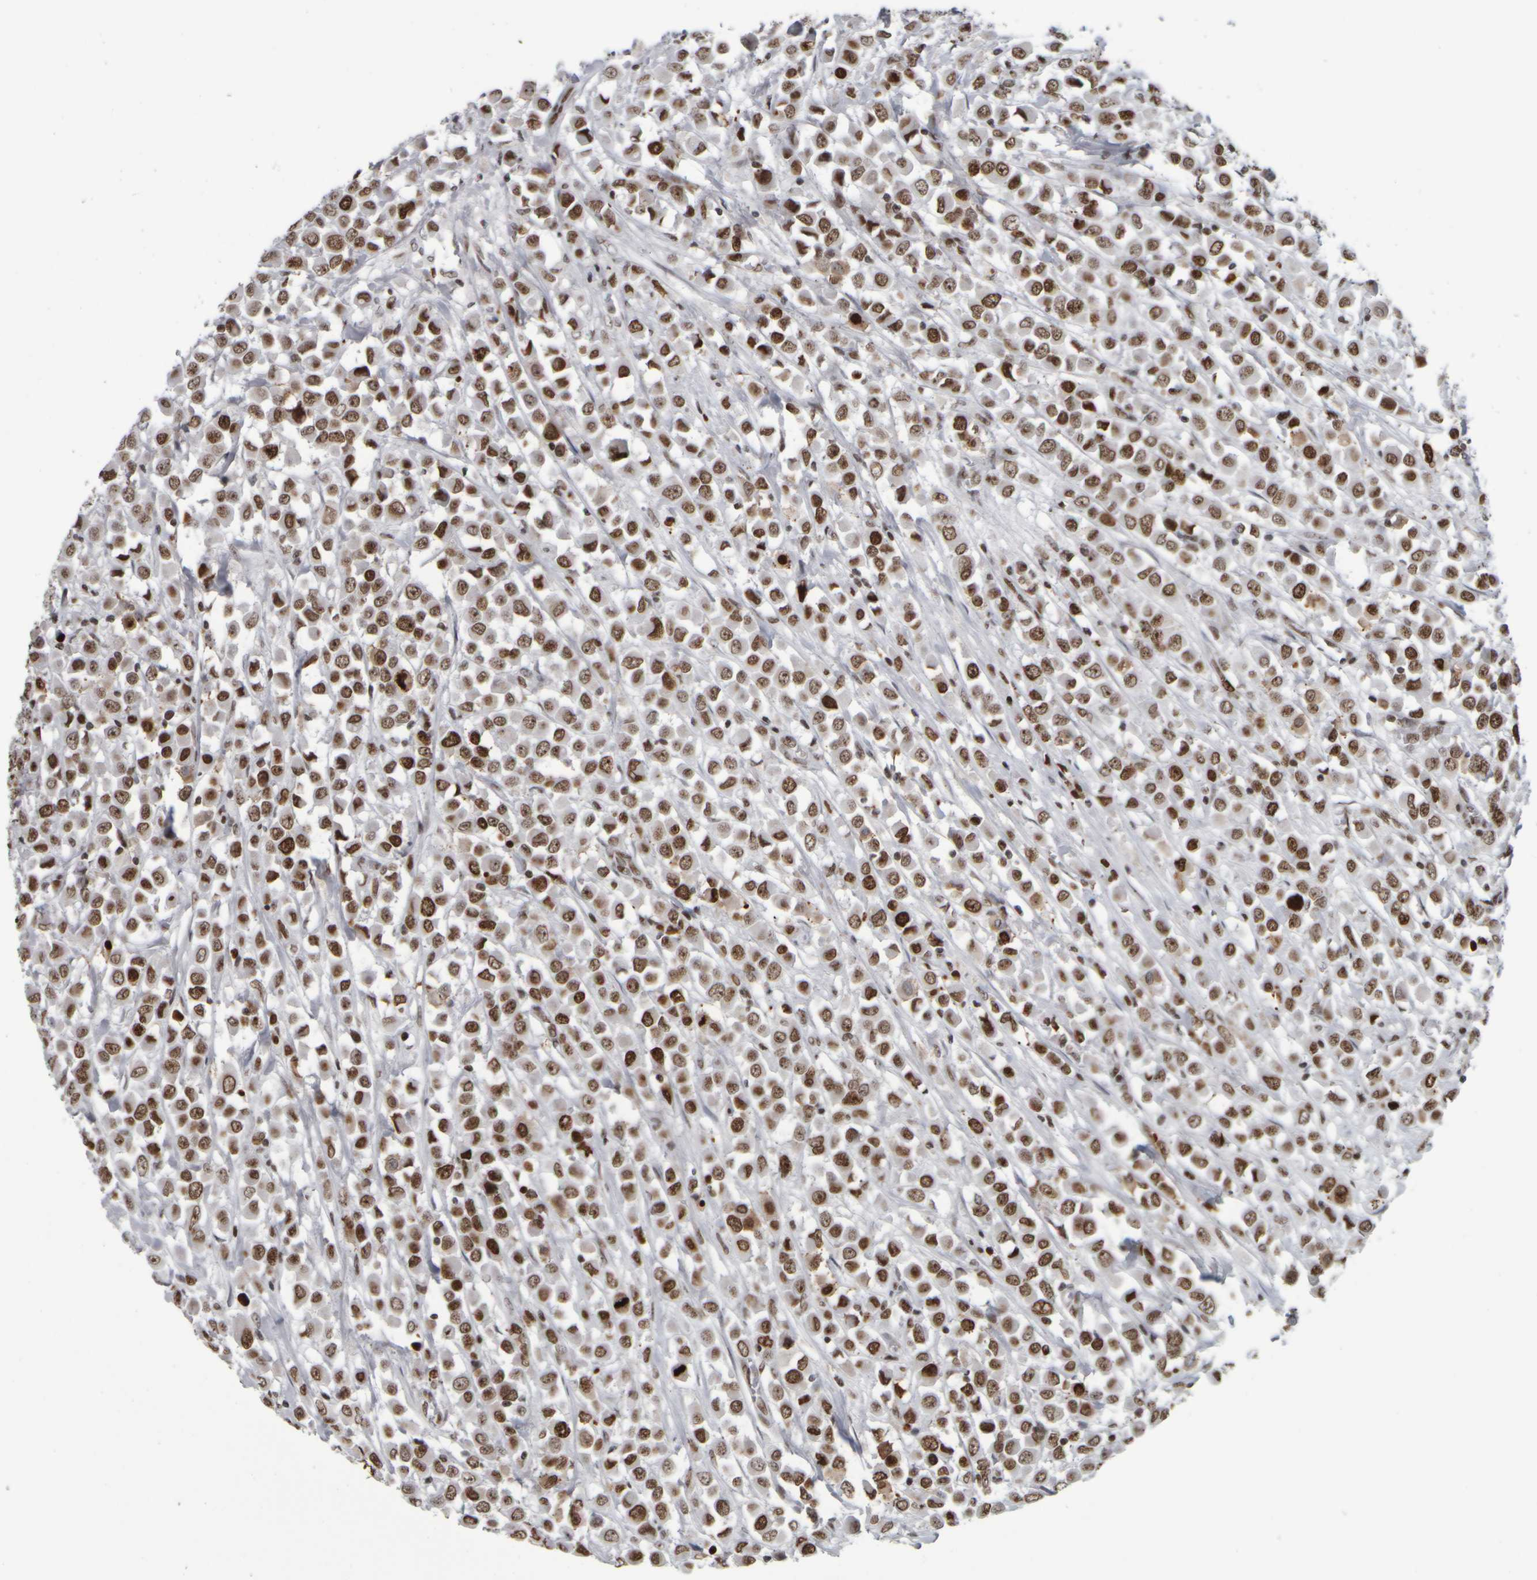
{"staining": {"intensity": "moderate", "quantity": ">75%", "location": "nuclear"}, "tissue": "breast cancer", "cell_type": "Tumor cells", "image_type": "cancer", "snomed": [{"axis": "morphology", "description": "Duct carcinoma"}, {"axis": "topography", "description": "Breast"}], "caption": "Immunohistochemical staining of human breast invasive ductal carcinoma demonstrates moderate nuclear protein expression in approximately >75% of tumor cells.", "gene": "TOP2B", "patient": {"sex": "female", "age": 61}}